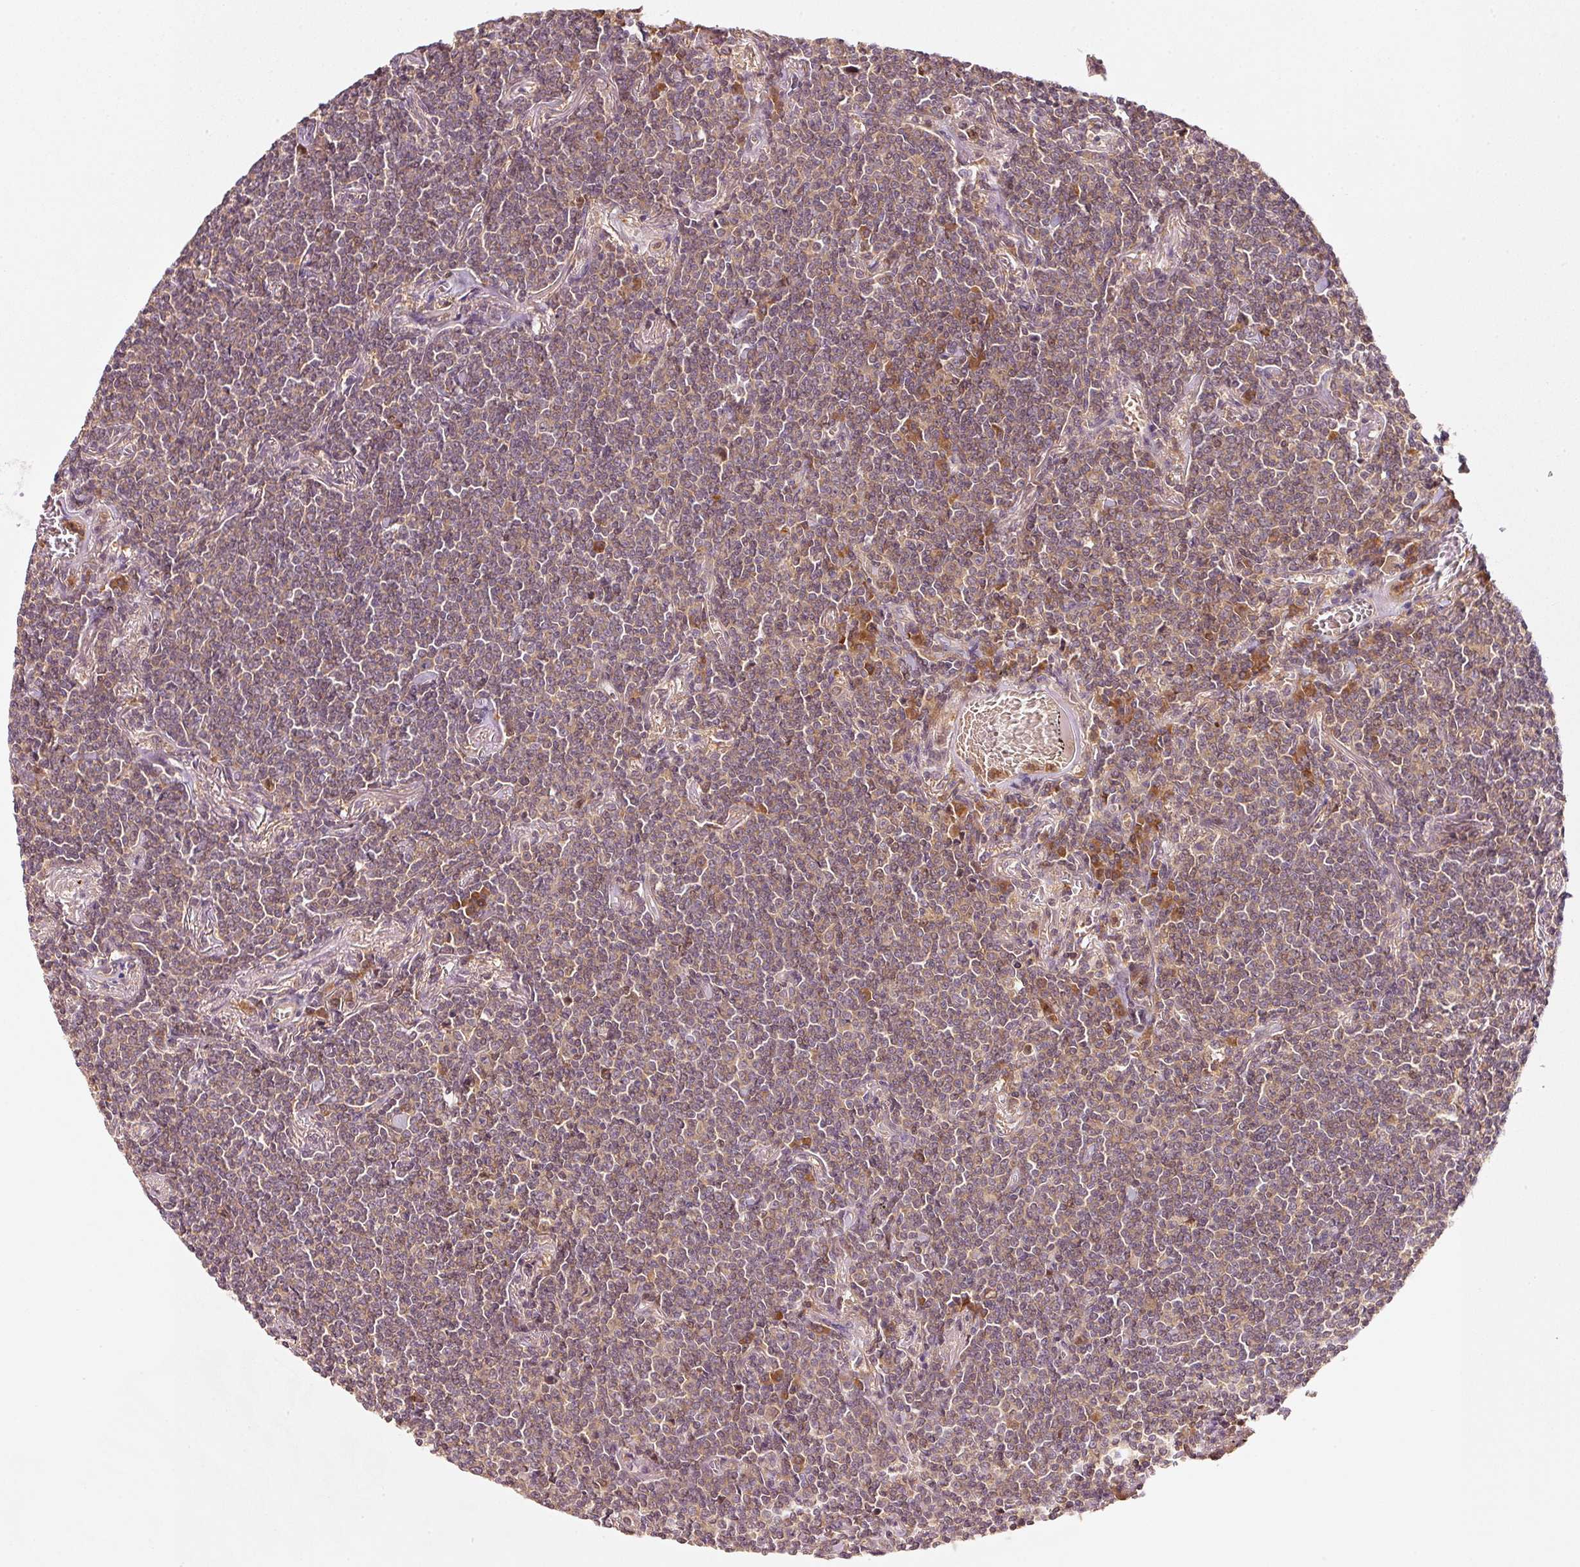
{"staining": {"intensity": "weak", "quantity": ">75%", "location": "cytoplasmic/membranous"}, "tissue": "lymphoma", "cell_type": "Tumor cells", "image_type": "cancer", "snomed": [{"axis": "morphology", "description": "Malignant lymphoma, non-Hodgkin's type, Low grade"}, {"axis": "topography", "description": "Lung"}], "caption": "A low amount of weak cytoplasmic/membranous staining is appreciated in about >75% of tumor cells in lymphoma tissue.", "gene": "RRAS2", "patient": {"sex": "female", "age": 71}}